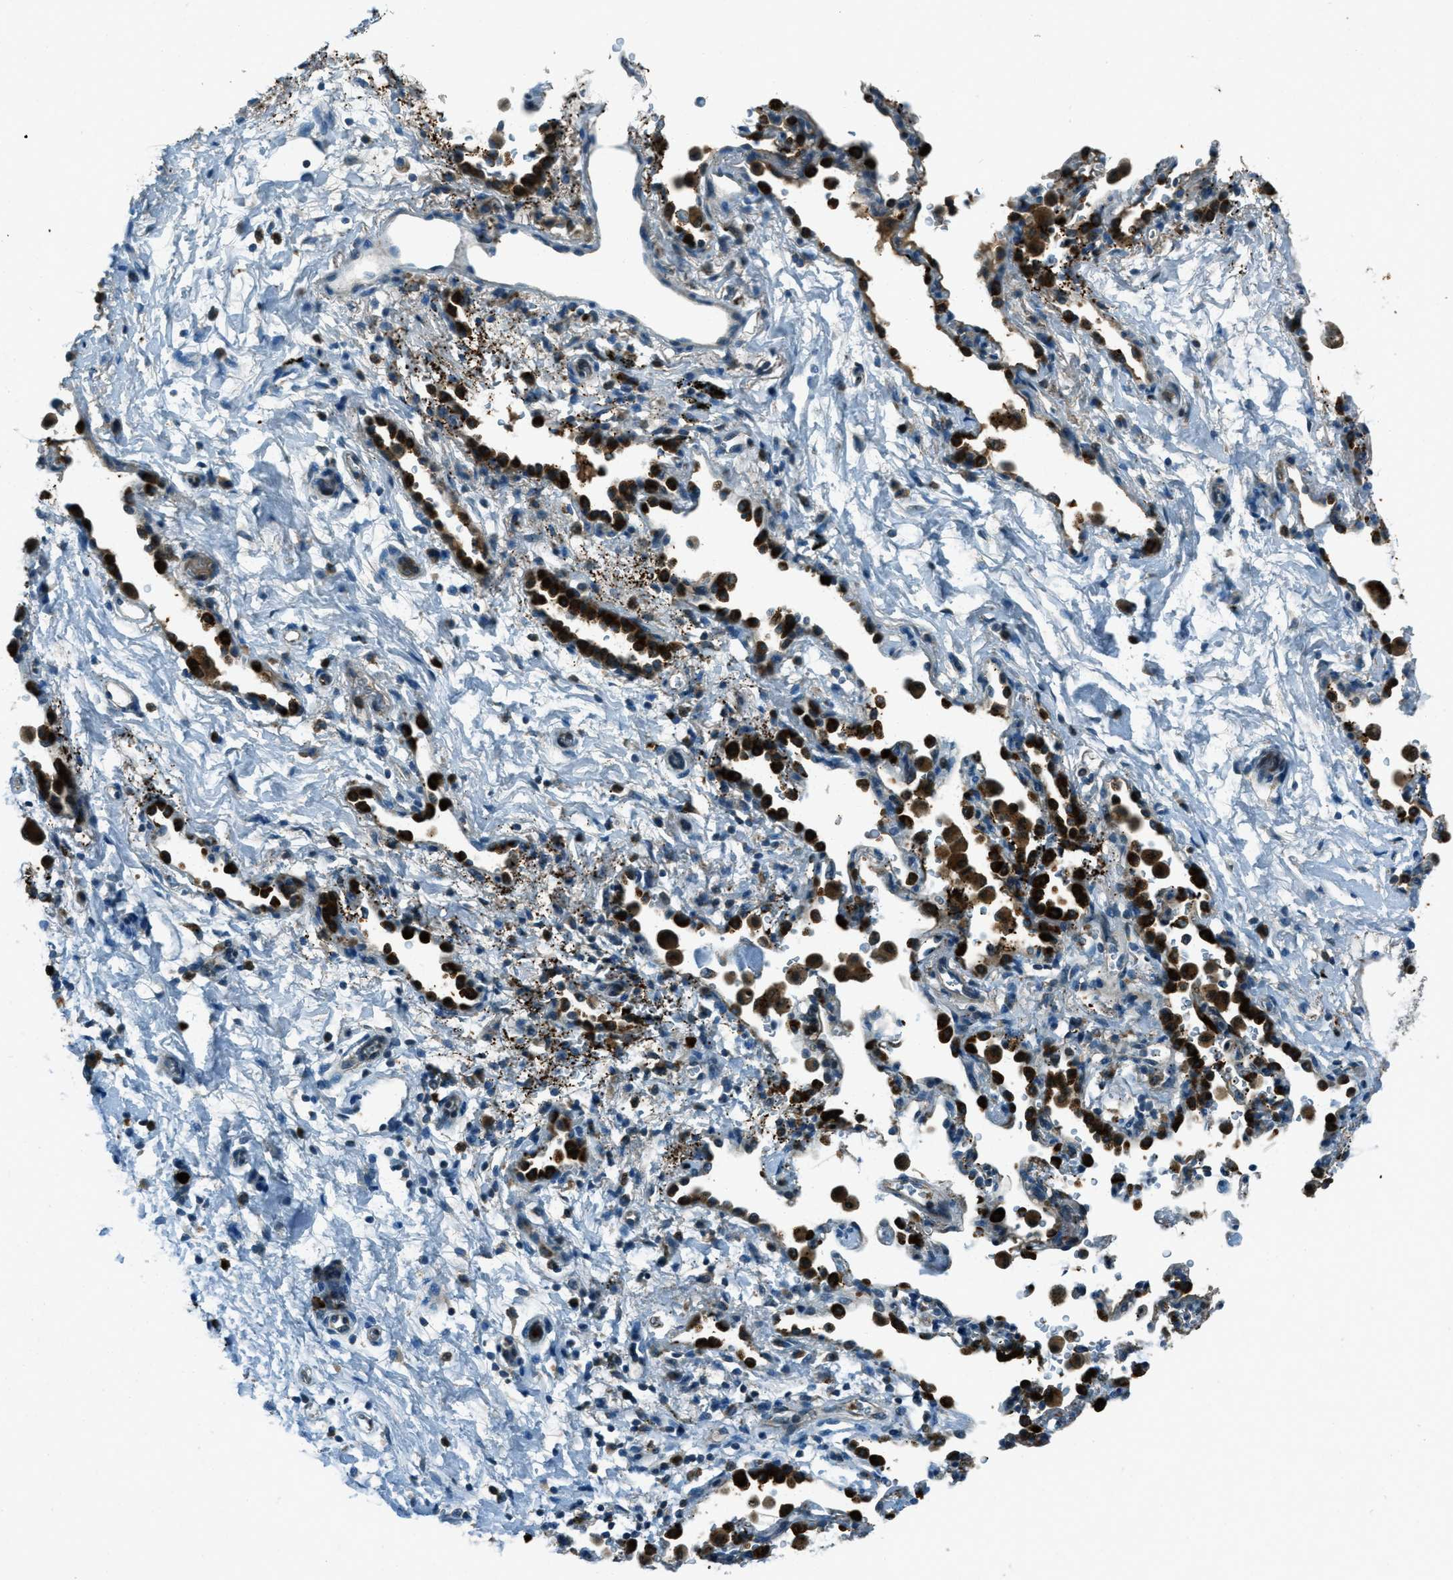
{"staining": {"intensity": "negative", "quantity": "none", "location": "none"}, "tissue": "adipose tissue", "cell_type": "Adipocytes", "image_type": "normal", "snomed": [{"axis": "morphology", "description": "Normal tissue, NOS"}, {"axis": "topography", "description": "Cartilage tissue"}, {"axis": "topography", "description": "Bronchus"}], "caption": "A photomicrograph of adipose tissue stained for a protein shows no brown staining in adipocytes. (Immunohistochemistry (ihc), brightfield microscopy, high magnification).", "gene": "FAR1", "patient": {"sex": "female", "age": 53}}